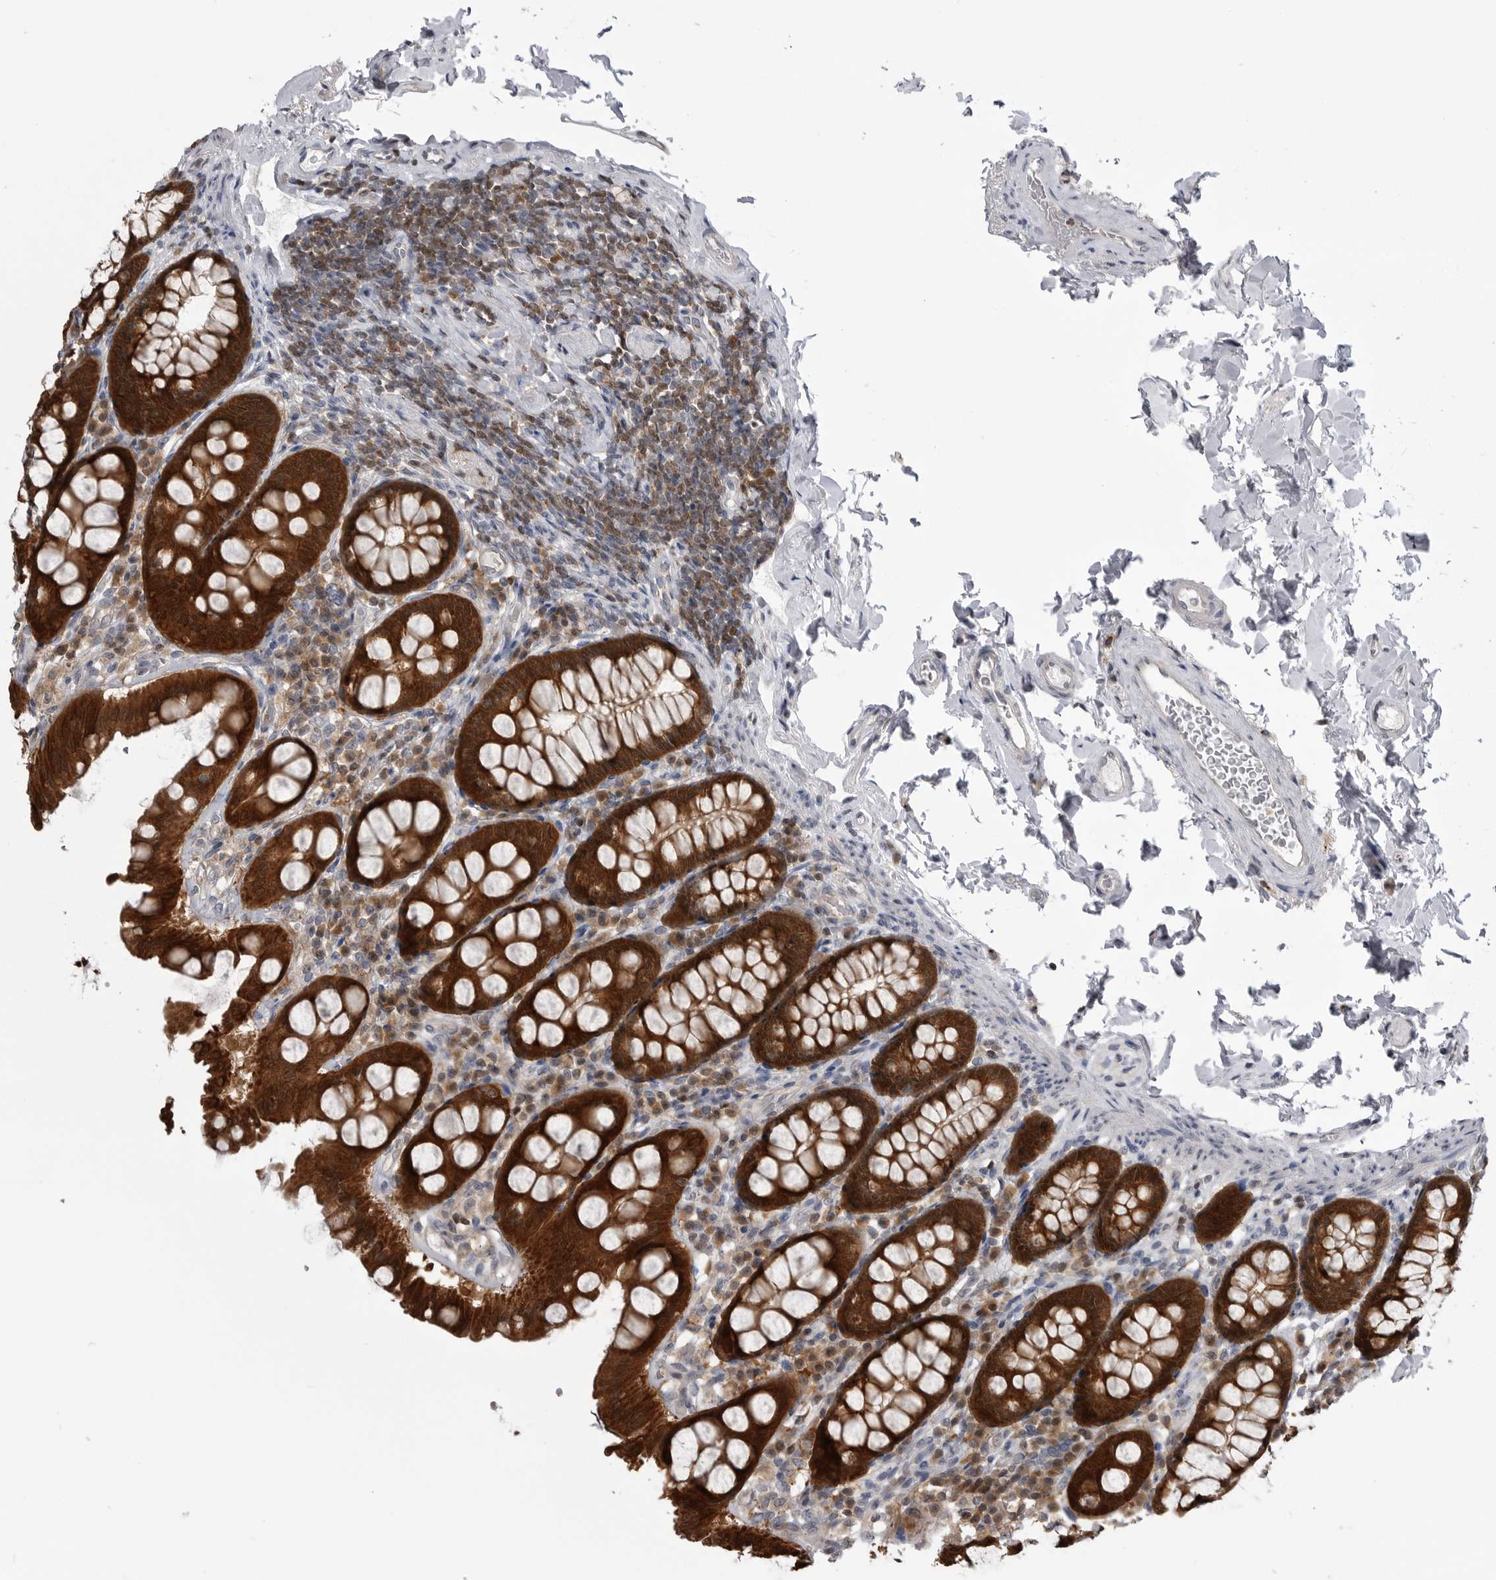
{"staining": {"intensity": "negative", "quantity": "none", "location": "none"}, "tissue": "colon", "cell_type": "Endothelial cells", "image_type": "normal", "snomed": [{"axis": "morphology", "description": "Normal tissue, NOS"}, {"axis": "topography", "description": "Colon"}, {"axis": "topography", "description": "Peripheral nerve tissue"}], "caption": "An image of colon stained for a protein shows no brown staining in endothelial cells. The staining is performed using DAB (3,3'-diaminobenzidine) brown chromogen with nuclei counter-stained in using hematoxylin.", "gene": "MAPK13", "patient": {"sex": "female", "age": 61}}